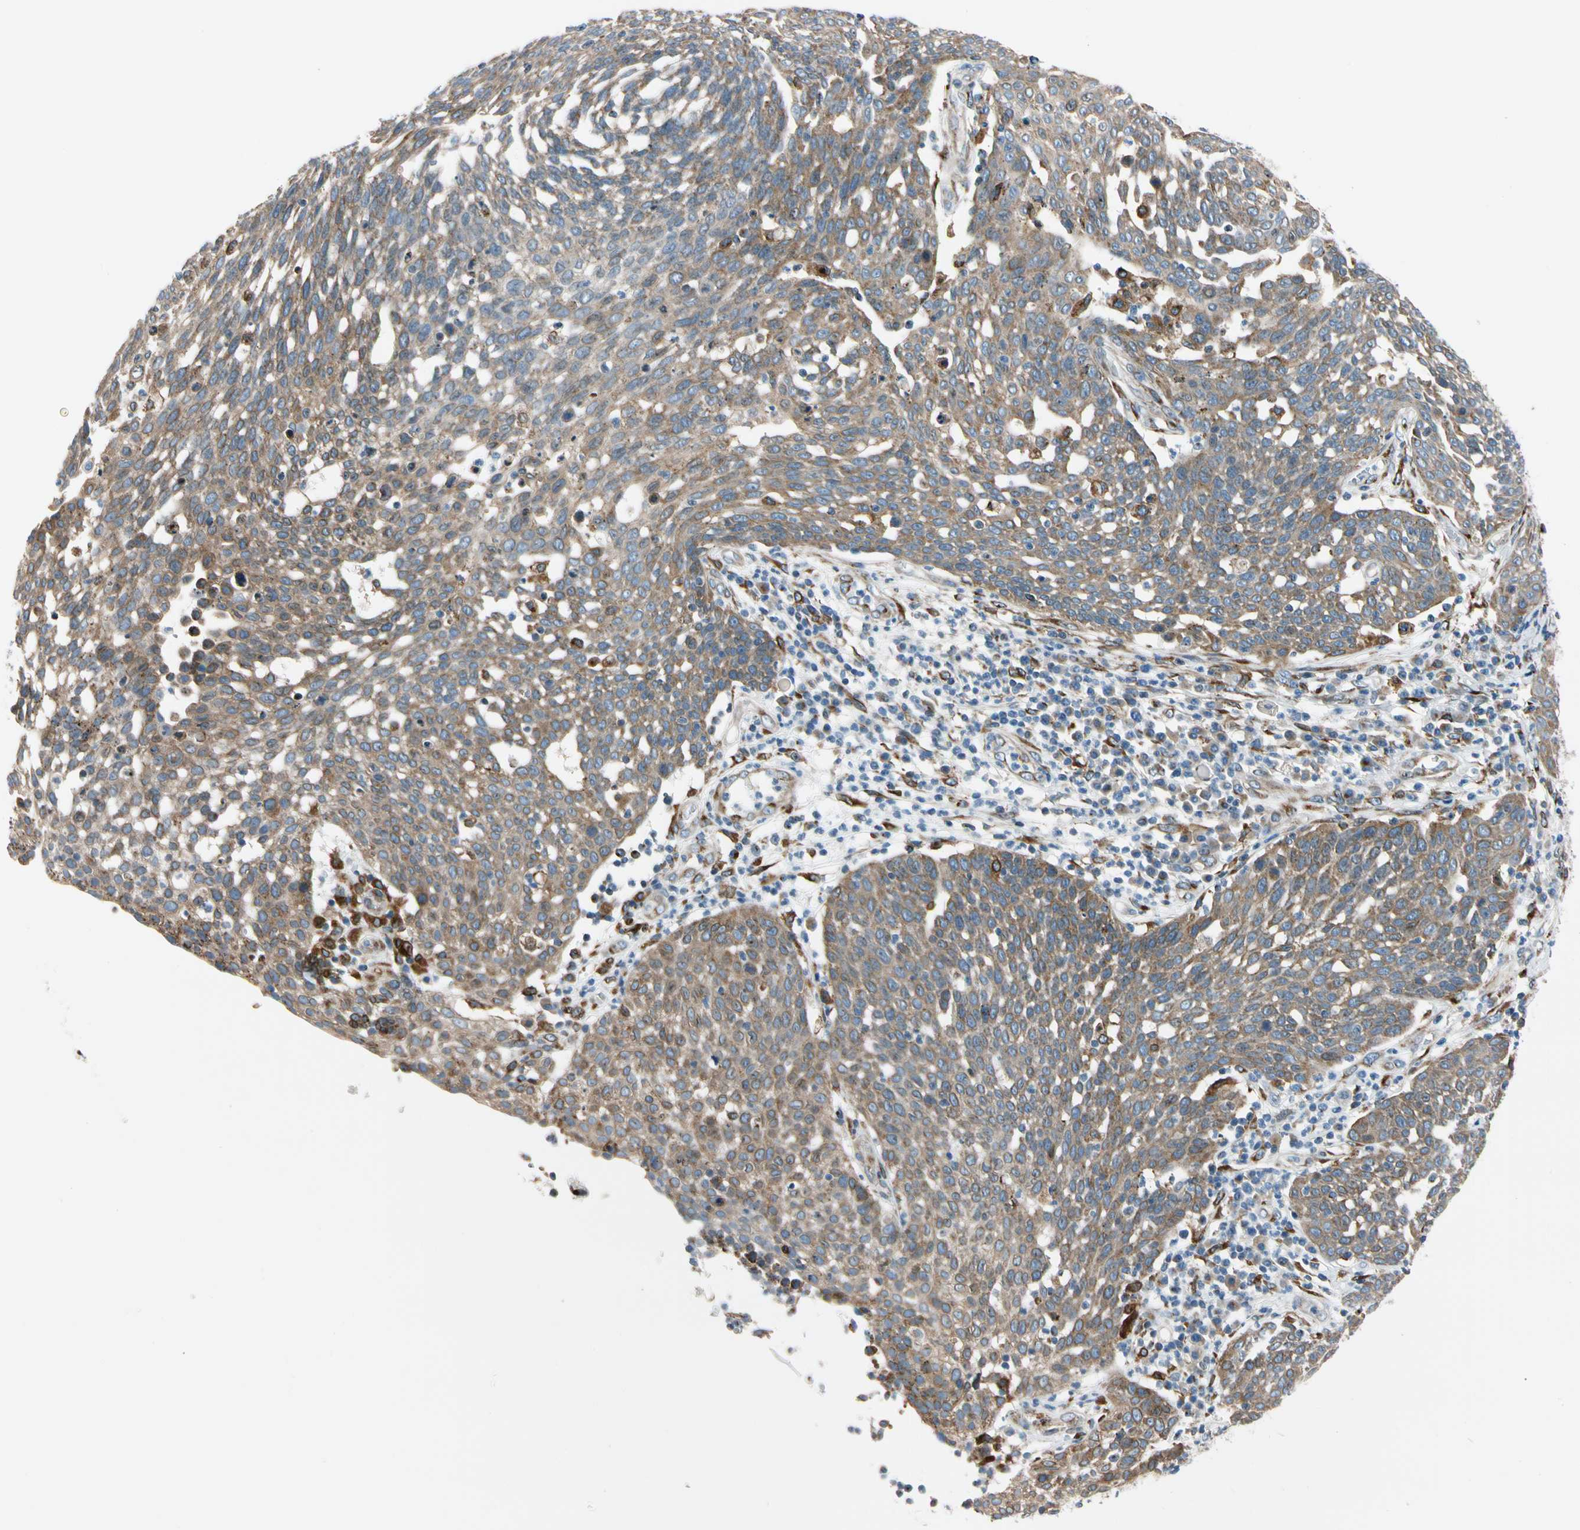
{"staining": {"intensity": "moderate", "quantity": ">75%", "location": "cytoplasmic/membranous"}, "tissue": "cervical cancer", "cell_type": "Tumor cells", "image_type": "cancer", "snomed": [{"axis": "morphology", "description": "Squamous cell carcinoma, NOS"}, {"axis": "topography", "description": "Cervix"}], "caption": "Cervical cancer (squamous cell carcinoma) stained with DAB (3,3'-diaminobenzidine) immunohistochemistry (IHC) shows medium levels of moderate cytoplasmic/membranous positivity in about >75% of tumor cells.", "gene": "NUCB1", "patient": {"sex": "female", "age": 34}}